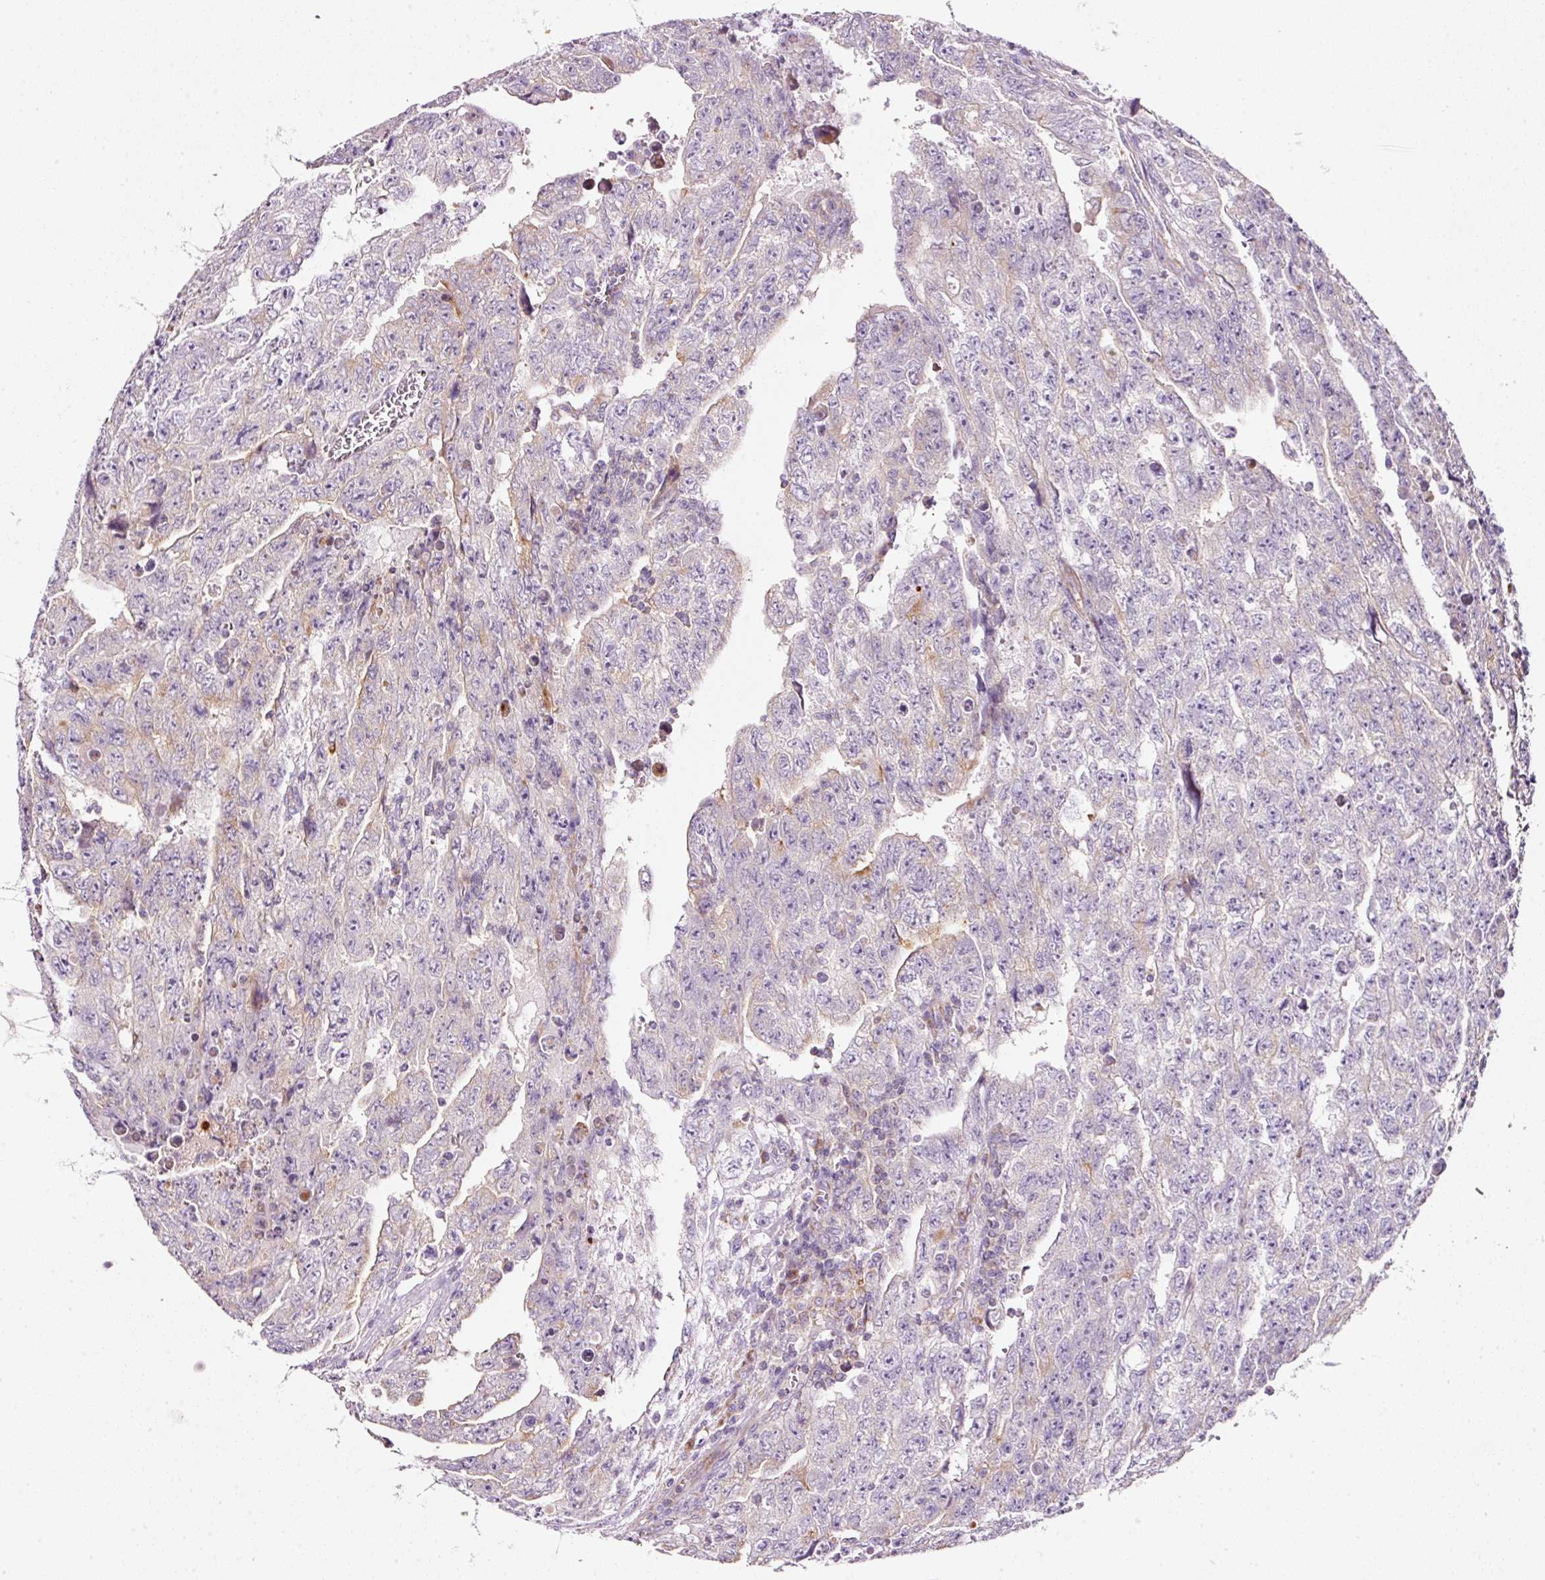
{"staining": {"intensity": "moderate", "quantity": "<25%", "location": "cytoplasmic/membranous"}, "tissue": "testis cancer", "cell_type": "Tumor cells", "image_type": "cancer", "snomed": [{"axis": "morphology", "description": "Carcinoma, Embryonal, NOS"}, {"axis": "topography", "description": "Testis"}], "caption": "Testis cancer tissue reveals moderate cytoplasmic/membranous positivity in about <25% of tumor cells, visualized by immunohistochemistry.", "gene": "NDUFA1", "patient": {"sex": "male", "age": 28}}